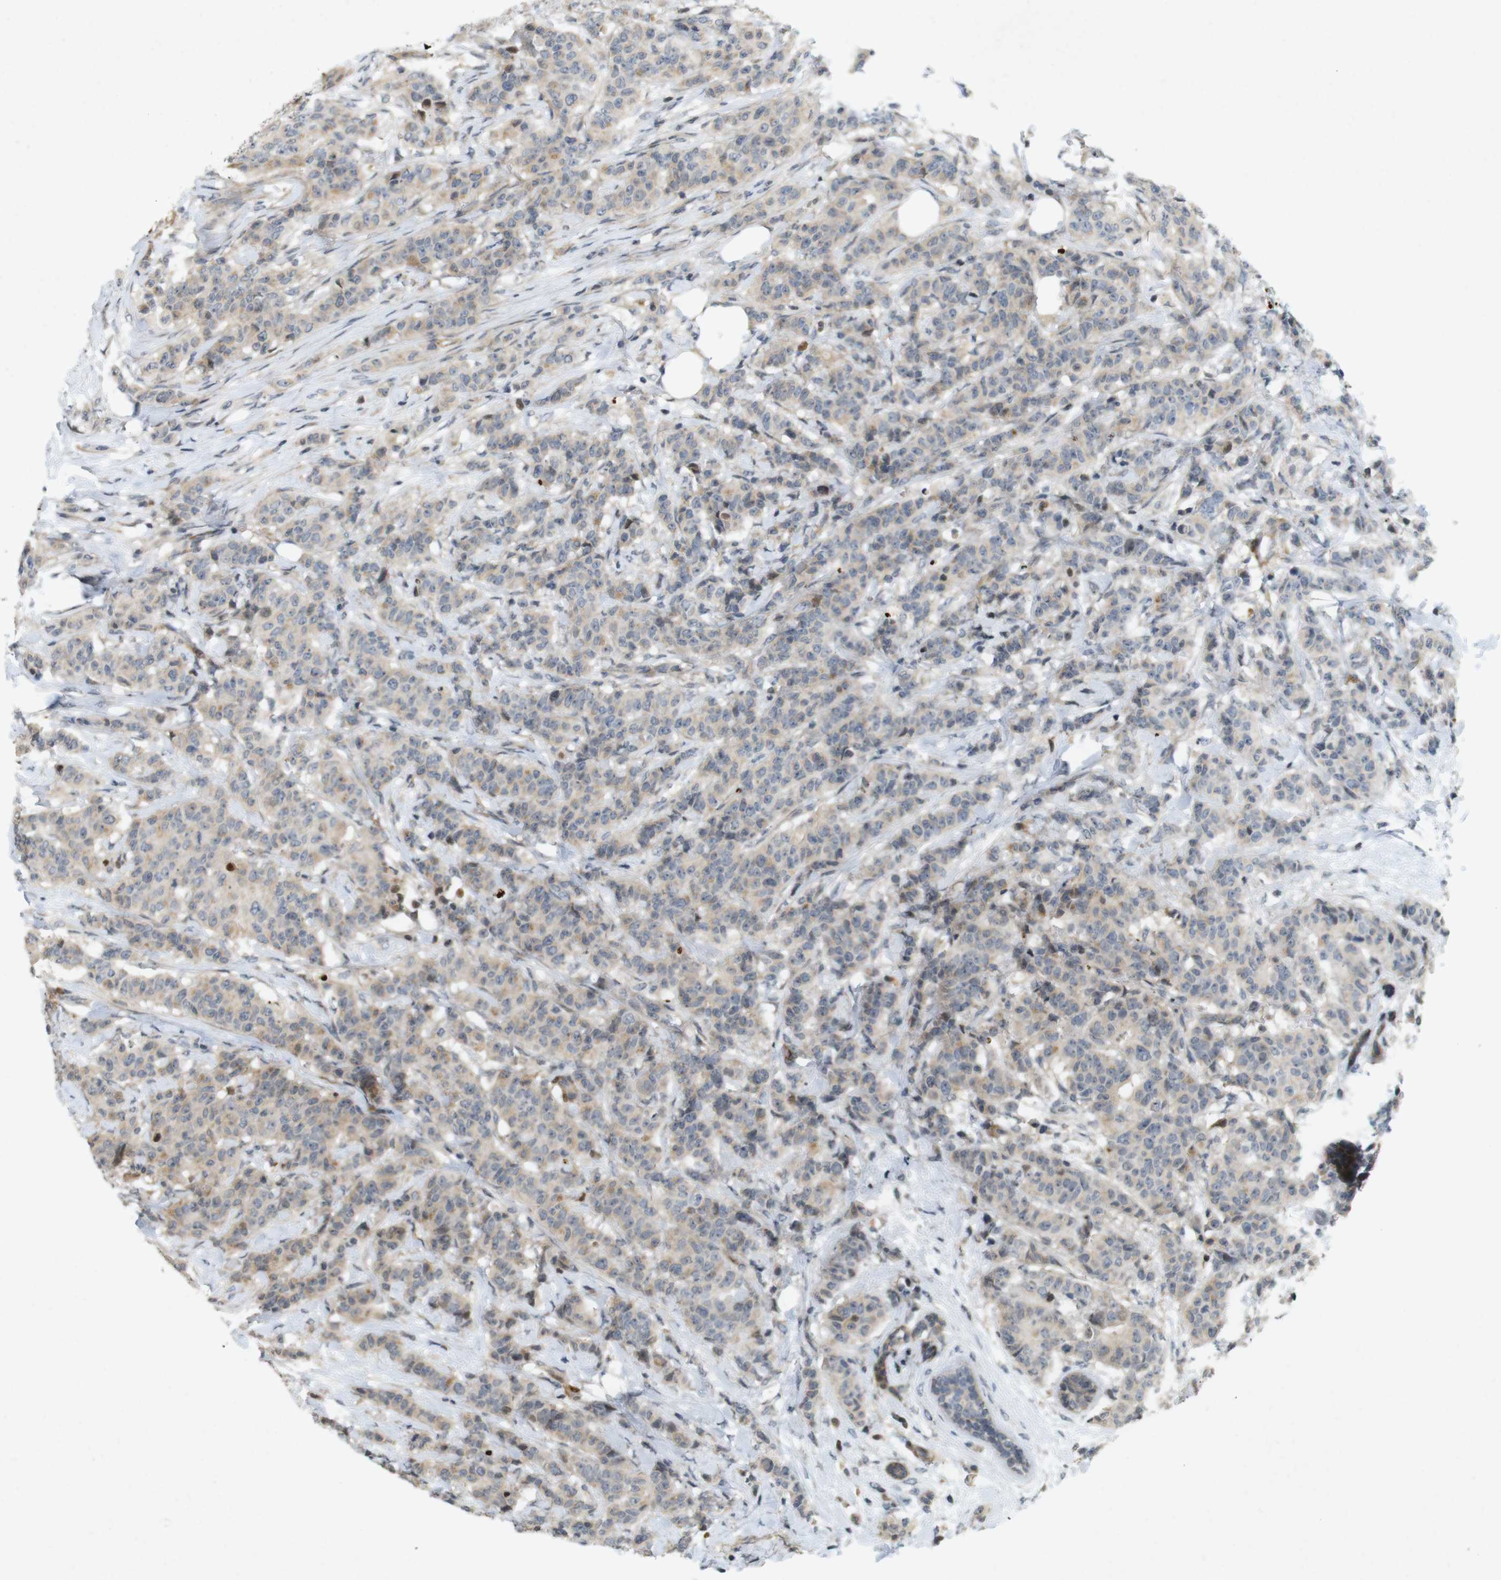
{"staining": {"intensity": "weak", "quantity": ">75%", "location": "cytoplasmic/membranous"}, "tissue": "breast cancer", "cell_type": "Tumor cells", "image_type": "cancer", "snomed": [{"axis": "morphology", "description": "Normal tissue, NOS"}, {"axis": "morphology", "description": "Duct carcinoma"}, {"axis": "topography", "description": "Breast"}], "caption": "A low amount of weak cytoplasmic/membranous positivity is appreciated in approximately >75% of tumor cells in invasive ductal carcinoma (breast) tissue.", "gene": "PPP1R14A", "patient": {"sex": "female", "age": 40}}